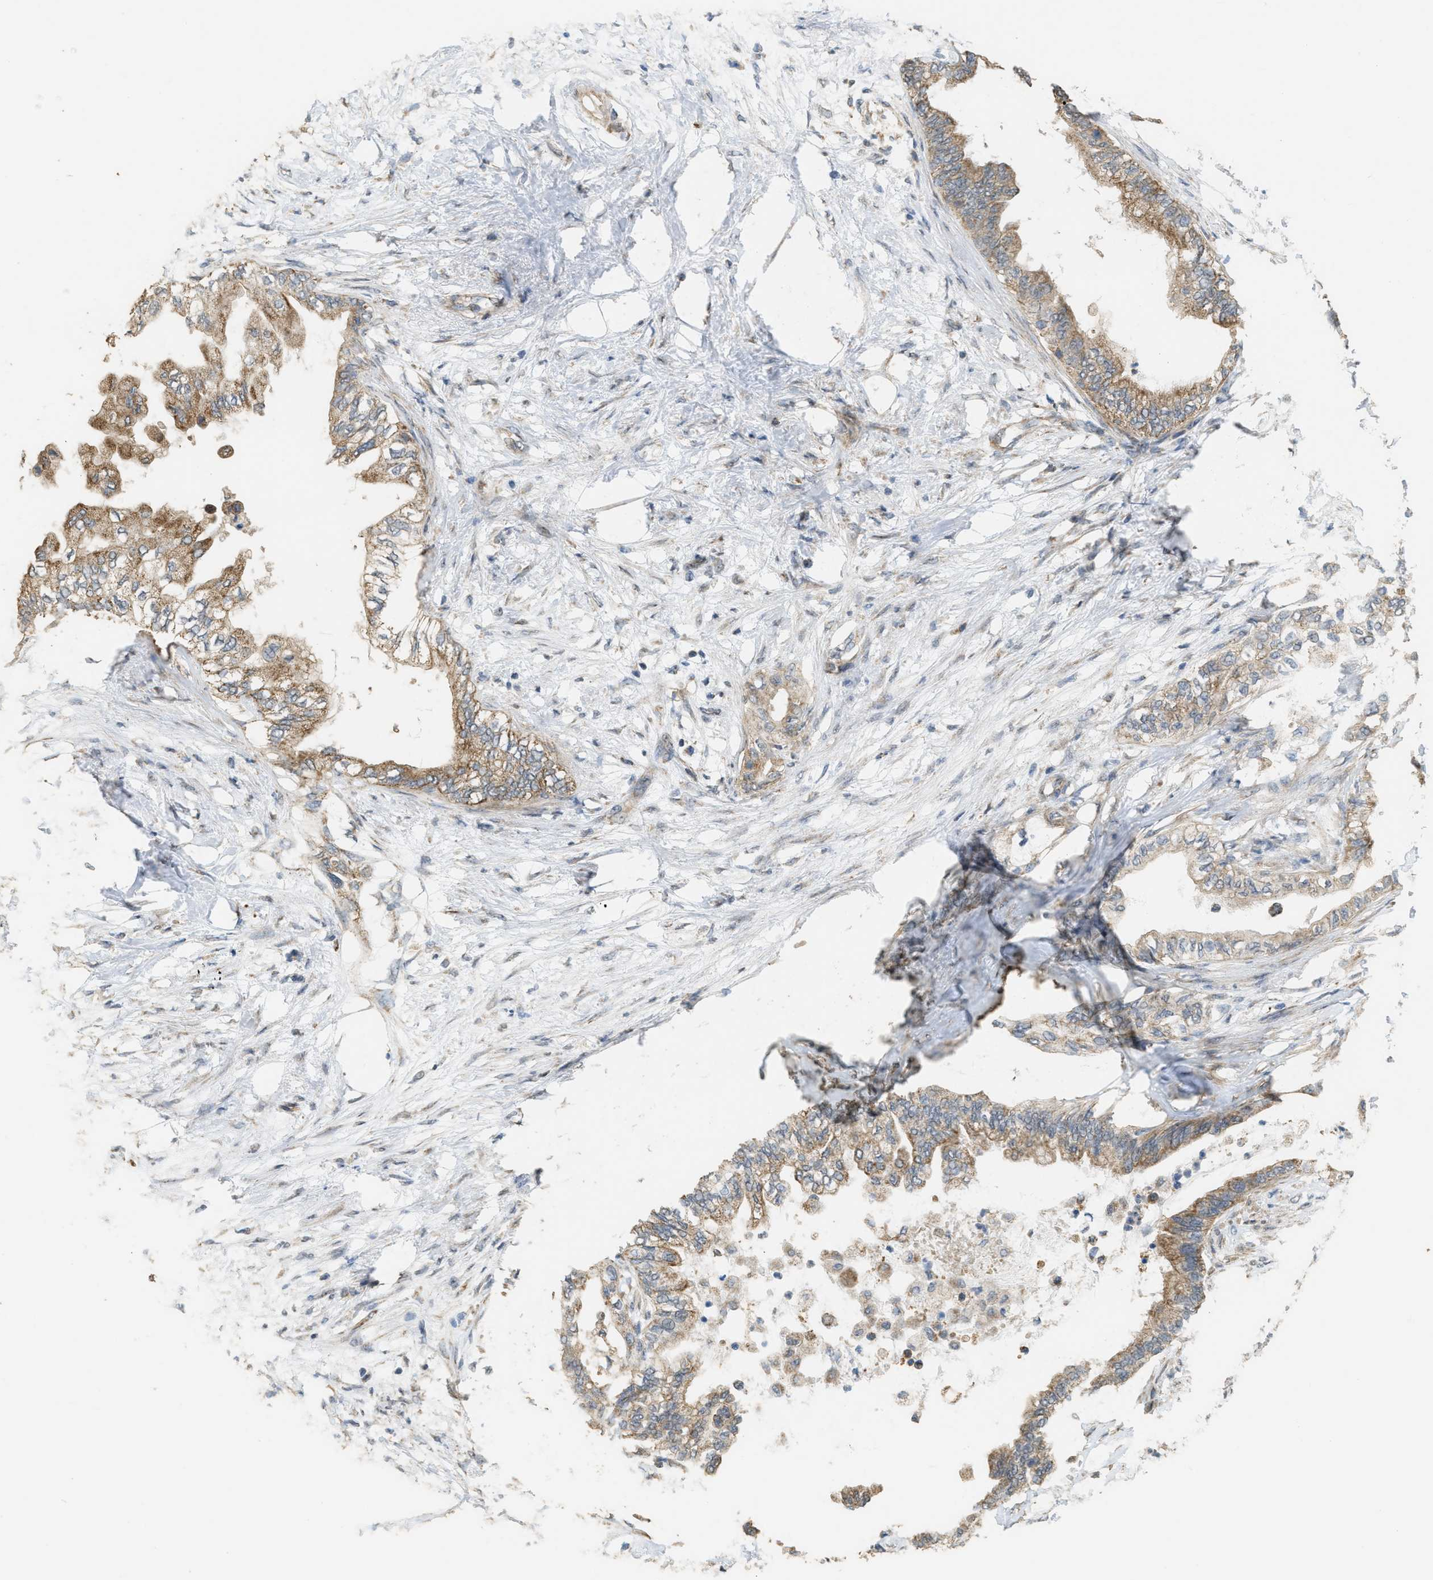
{"staining": {"intensity": "moderate", "quantity": ">75%", "location": "cytoplasmic/membranous"}, "tissue": "pancreatic cancer", "cell_type": "Tumor cells", "image_type": "cancer", "snomed": [{"axis": "morphology", "description": "Normal tissue, NOS"}, {"axis": "morphology", "description": "Adenocarcinoma, NOS"}, {"axis": "topography", "description": "Pancreas"}, {"axis": "topography", "description": "Duodenum"}], "caption": "High-magnification brightfield microscopy of pancreatic adenocarcinoma stained with DAB (brown) and counterstained with hematoxylin (blue). tumor cells exhibit moderate cytoplasmic/membranous positivity is seen in about>75% of cells.", "gene": "KCNA4", "patient": {"sex": "female", "age": 60}}